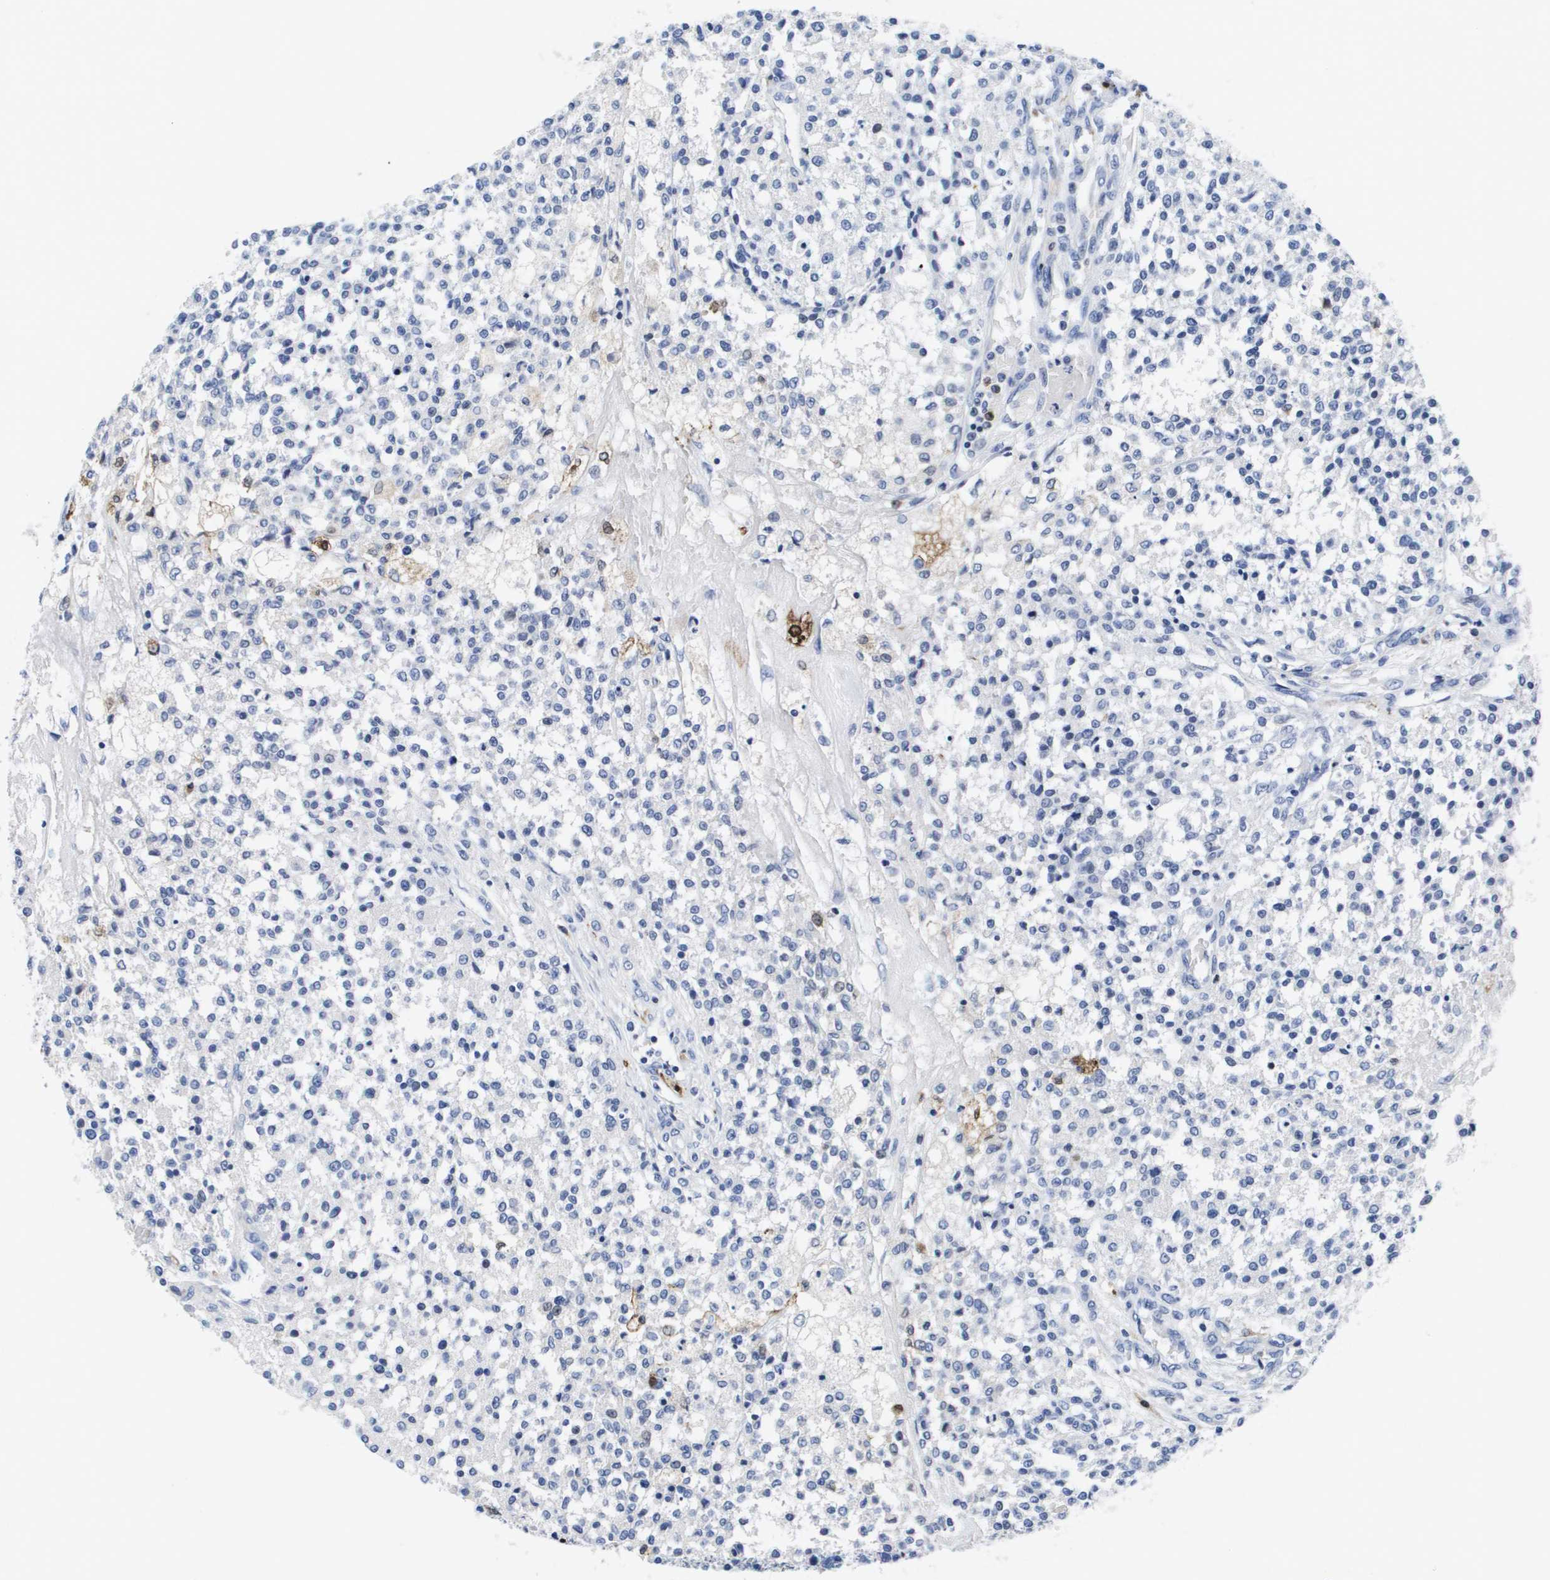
{"staining": {"intensity": "negative", "quantity": "none", "location": "none"}, "tissue": "testis cancer", "cell_type": "Tumor cells", "image_type": "cancer", "snomed": [{"axis": "morphology", "description": "Seminoma, NOS"}, {"axis": "topography", "description": "Testis"}], "caption": "The histopathology image demonstrates no significant staining in tumor cells of seminoma (testis).", "gene": "HMOX1", "patient": {"sex": "male", "age": 59}}